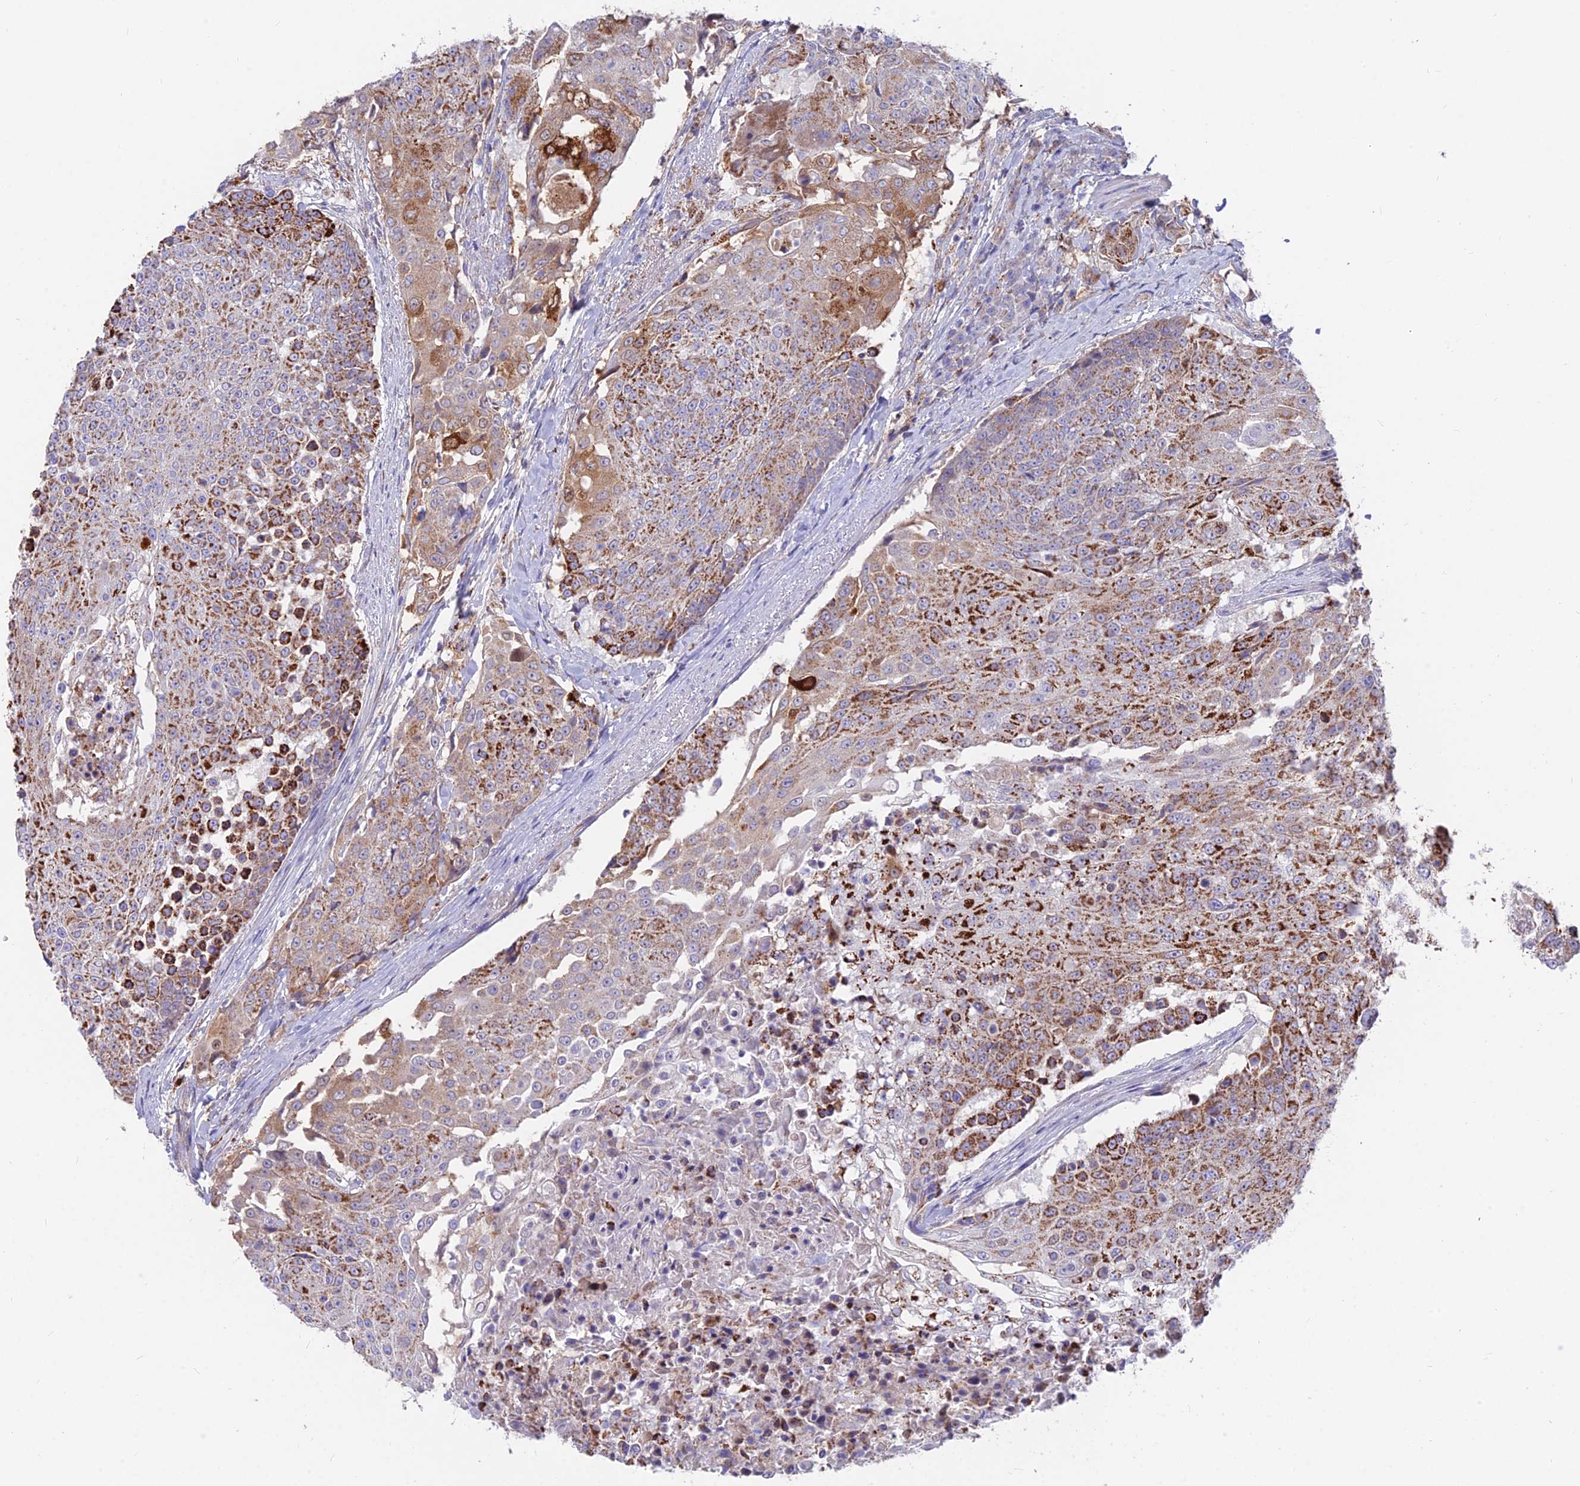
{"staining": {"intensity": "strong", "quantity": "25%-75%", "location": "cytoplasmic/membranous"}, "tissue": "urothelial cancer", "cell_type": "Tumor cells", "image_type": "cancer", "snomed": [{"axis": "morphology", "description": "Urothelial carcinoma, High grade"}, {"axis": "topography", "description": "Urinary bladder"}], "caption": "Strong cytoplasmic/membranous expression for a protein is present in about 25%-75% of tumor cells of urothelial cancer using IHC.", "gene": "TIGD6", "patient": {"sex": "female", "age": 63}}